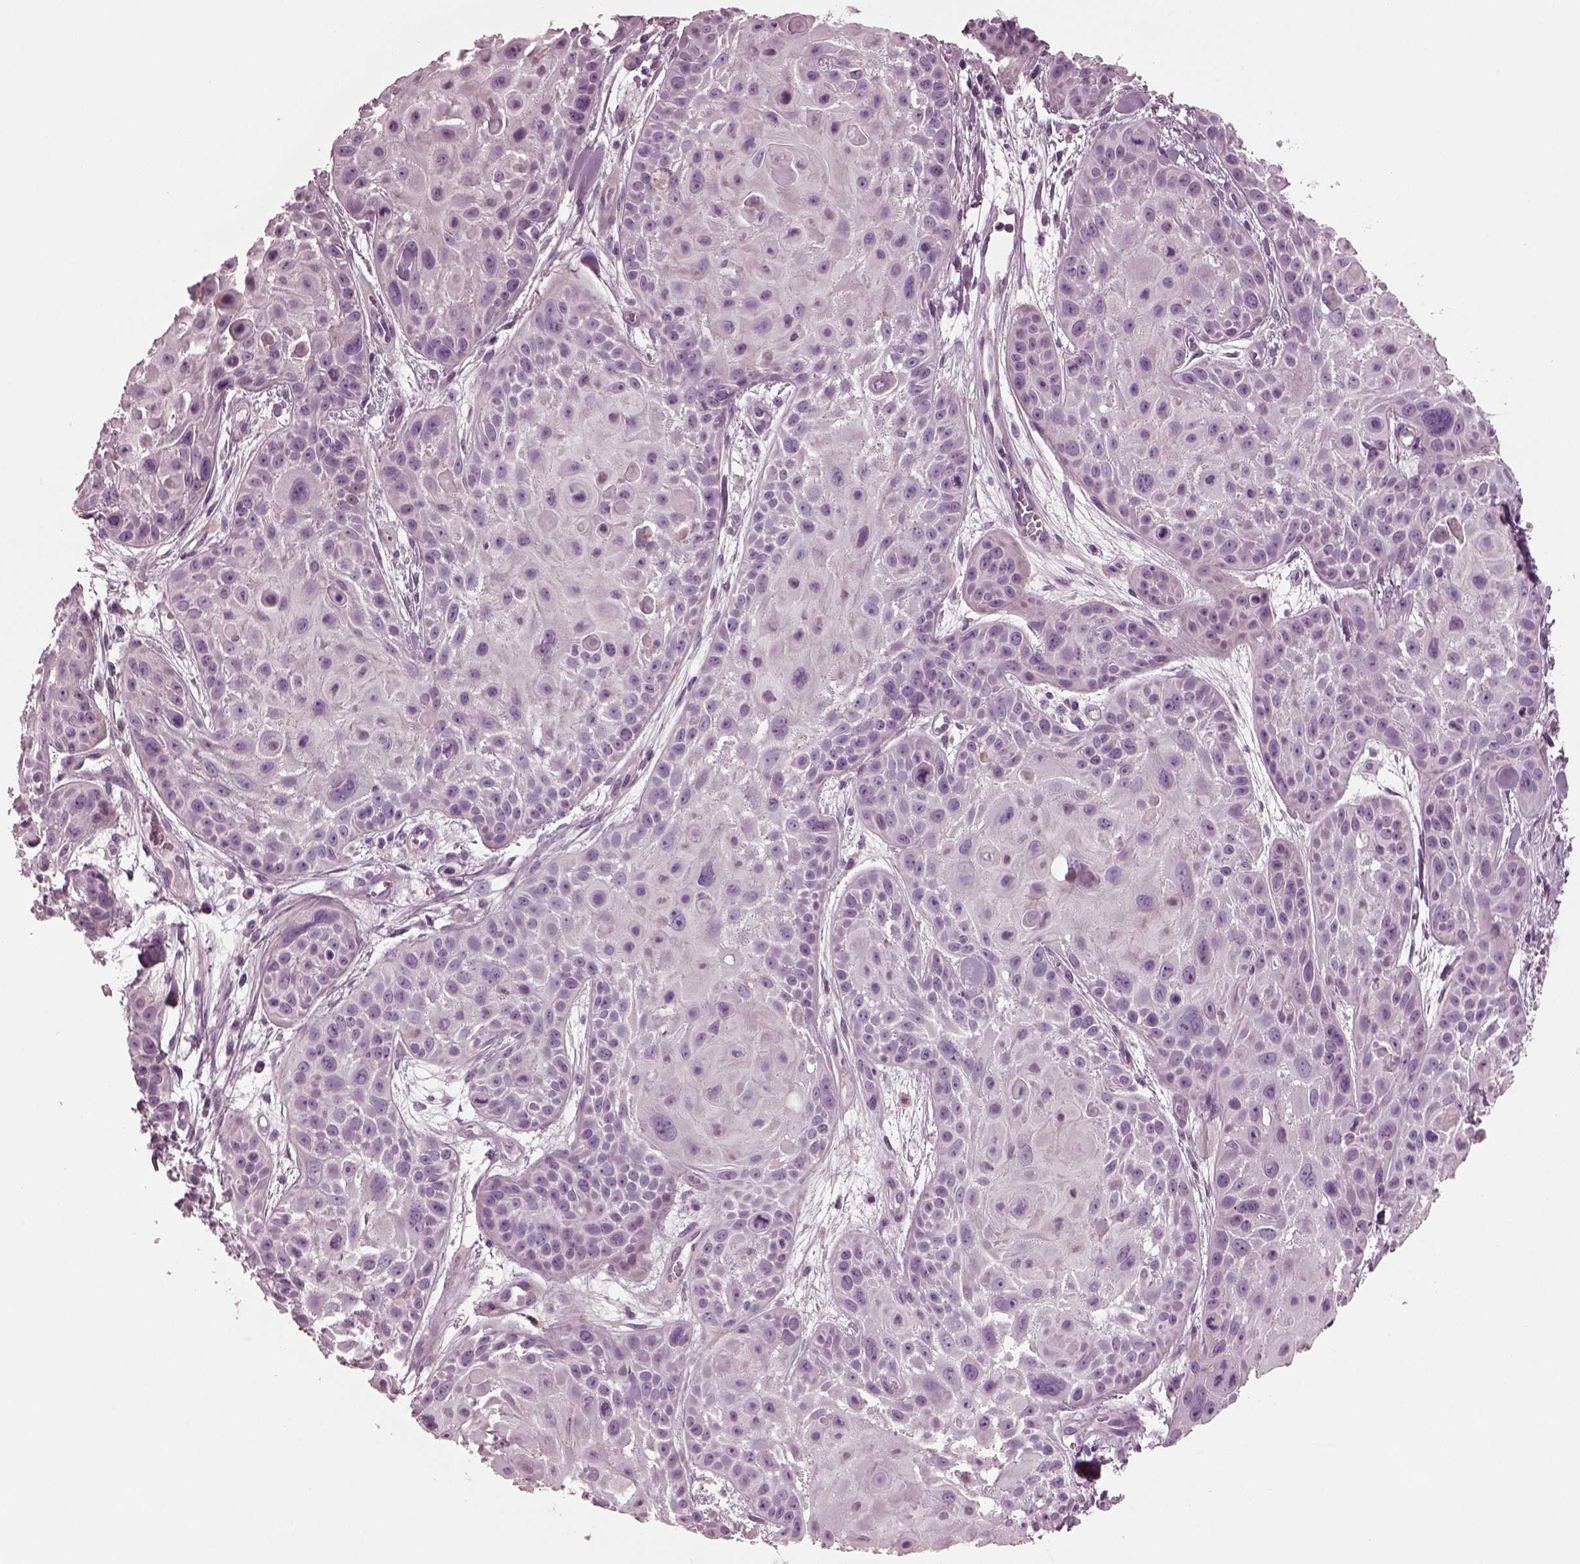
{"staining": {"intensity": "negative", "quantity": "none", "location": "none"}, "tissue": "skin cancer", "cell_type": "Tumor cells", "image_type": "cancer", "snomed": [{"axis": "morphology", "description": "Squamous cell carcinoma, NOS"}, {"axis": "topography", "description": "Skin"}, {"axis": "topography", "description": "Anal"}], "caption": "IHC photomicrograph of neoplastic tissue: skin cancer (squamous cell carcinoma) stained with DAB reveals no significant protein expression in tumor cells.", "gene": "GDF11", "patient": {"sex": "female", "age": 75}}